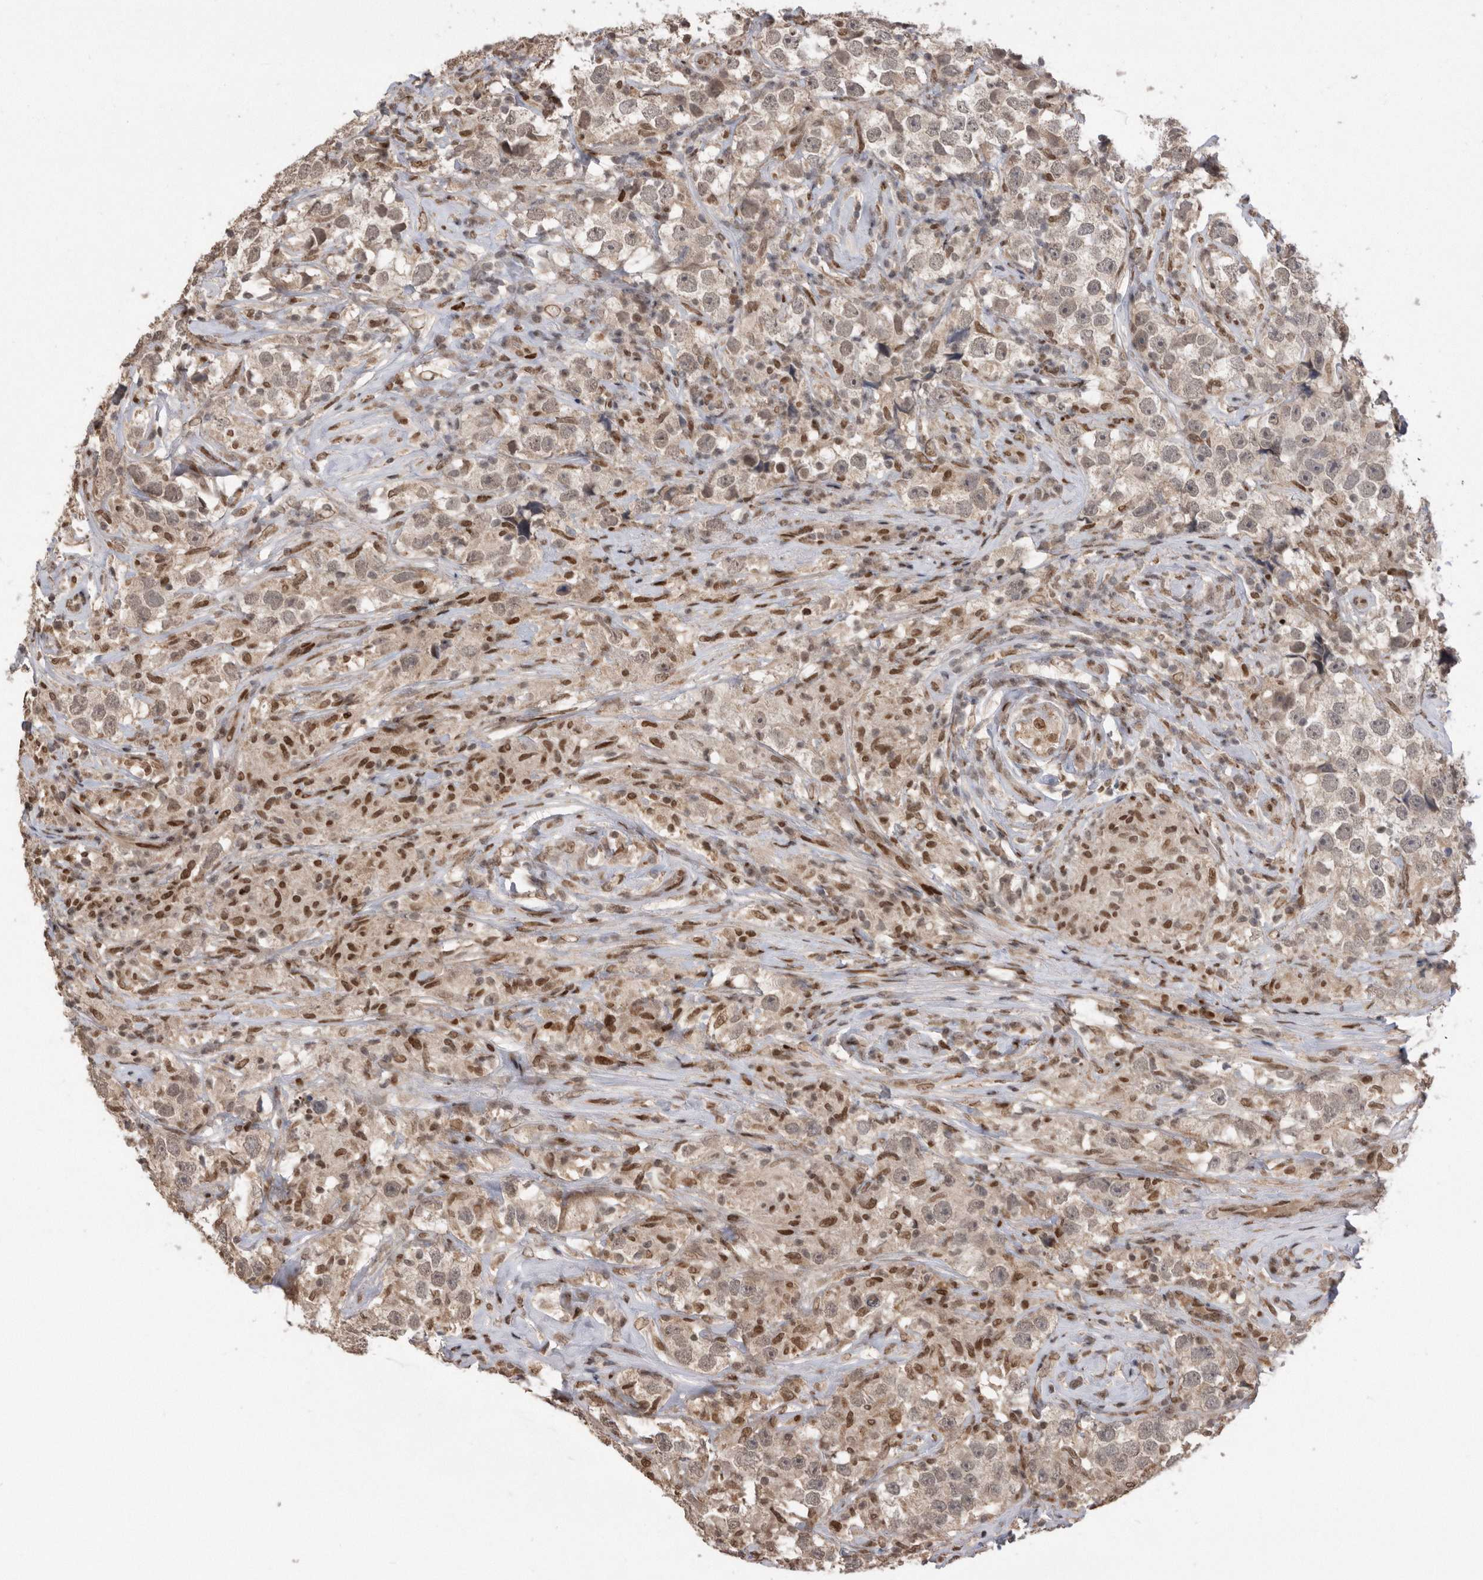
{"staining": {"intensity": "weak", "quantity": ">75%", "location": "nuclear"}, "tissue": "testis cancer", "cell_type": "Tumor cells", "image_type": "cancer", "snomed": [{"axis": "morphology", "description": "Seminoma, NOS"}, {"axis": "topography", "description": "Testis"}], "caption": "Testis cancer (seminoma) was stained to show a protein in brown. There is low levels of weak nuclear expression in approximately >75% of tumor cells.", "gene": "TDRD3", "patient": {"sex": "male", "age": 49}}